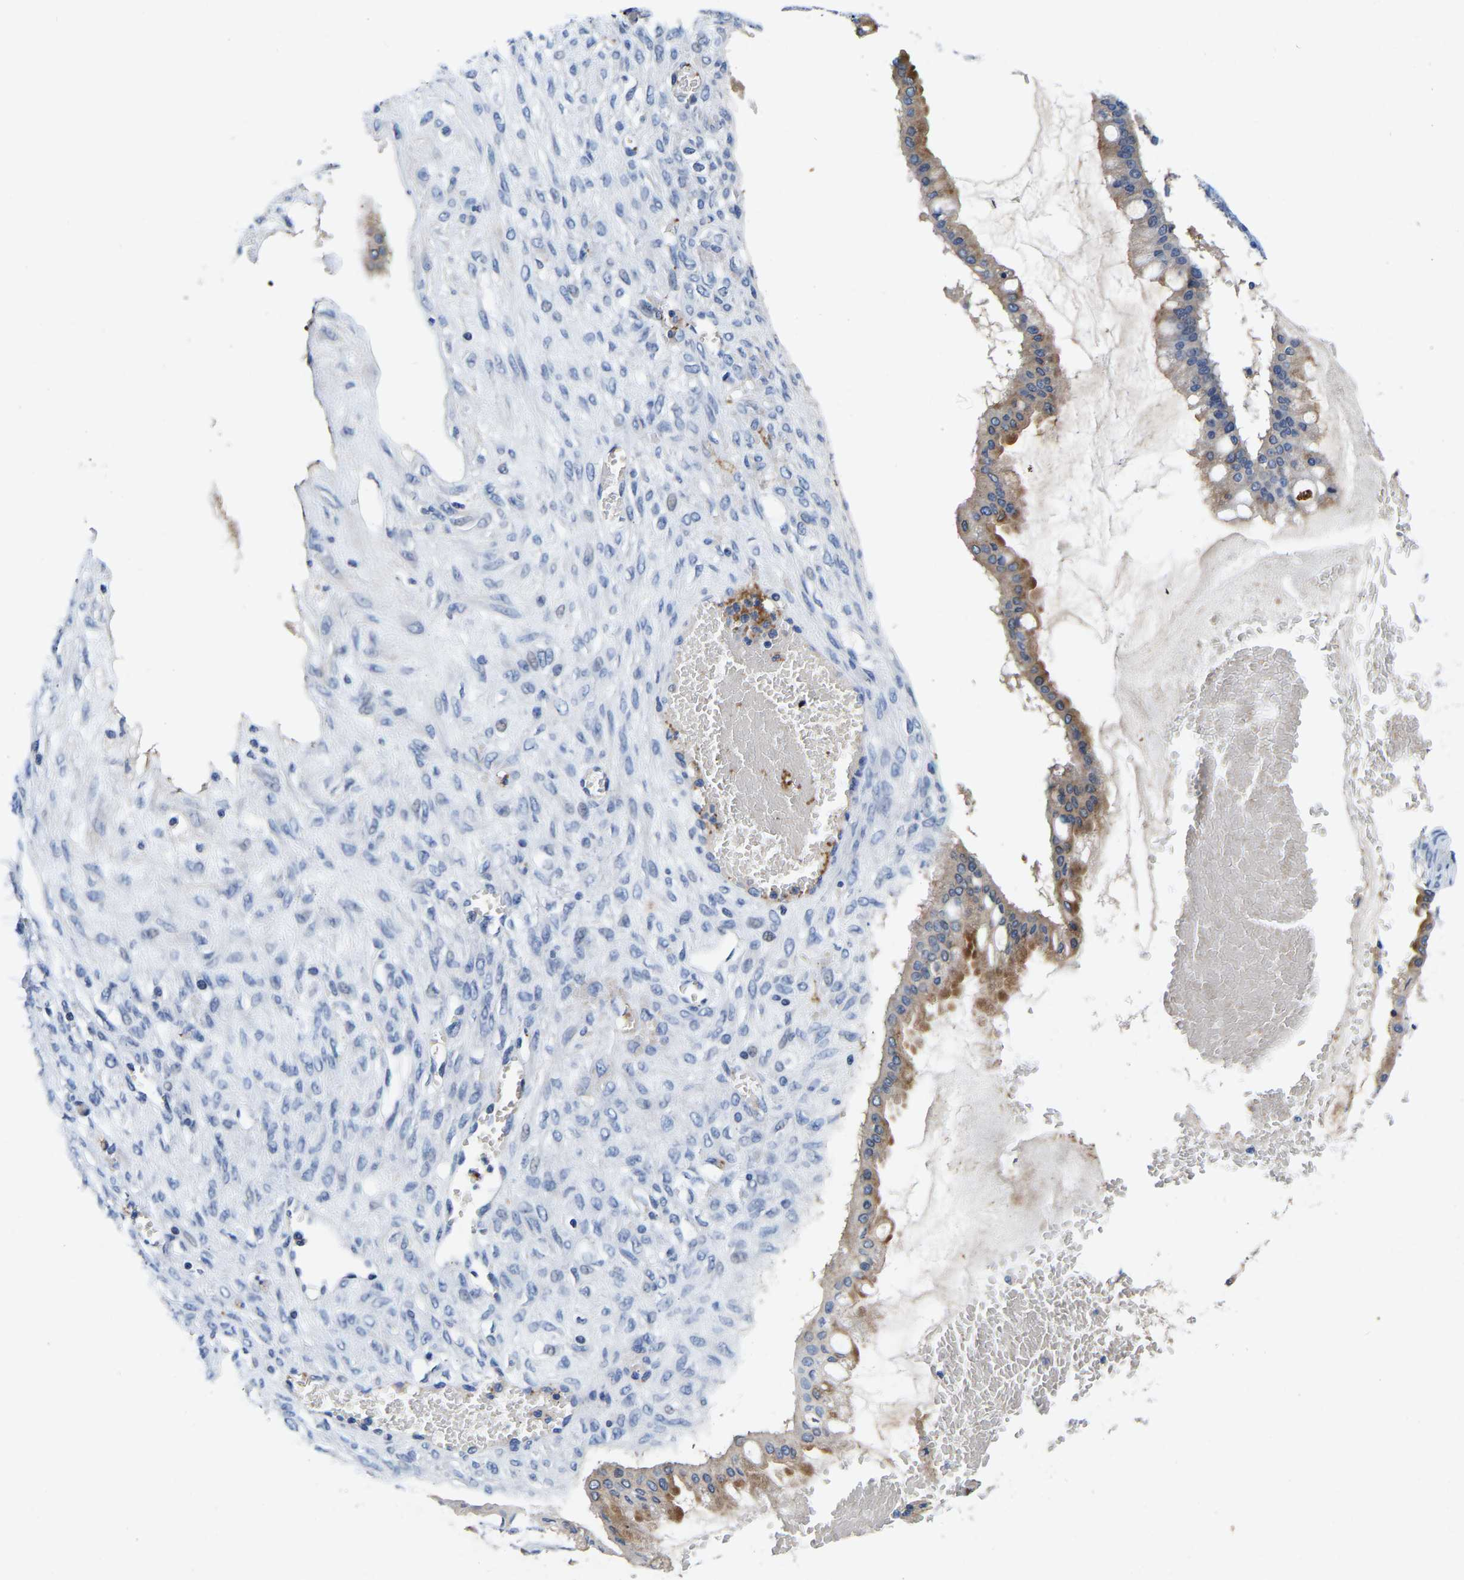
{"staining": {"intensity": "moderate", "quantity": ">75%", "location": "cytoplasmic/membranous"}, "tissue": "ovarian cancer", "cell_type": "Tumor cells", "image_type": "cancer", "snomed": [{"axis": "morphology", "description": "Cystadenocarcinoma, mucinous, NOS"}, {"axis": "topography", "description": "Ovary"}], "caption": "IHC of human ovarian cancer (mucinous cystadenocarcinoma) reveals medium levels of moderate cytoplasmic/membranous staining in approximately >75% of tumor cells. (DAB (3,3'-diaminobenzidine) = brown stain, brightfield microscopy at high magnification).", "gene": "RAB27B", "patient": {"sex": "female", "age": 73}}